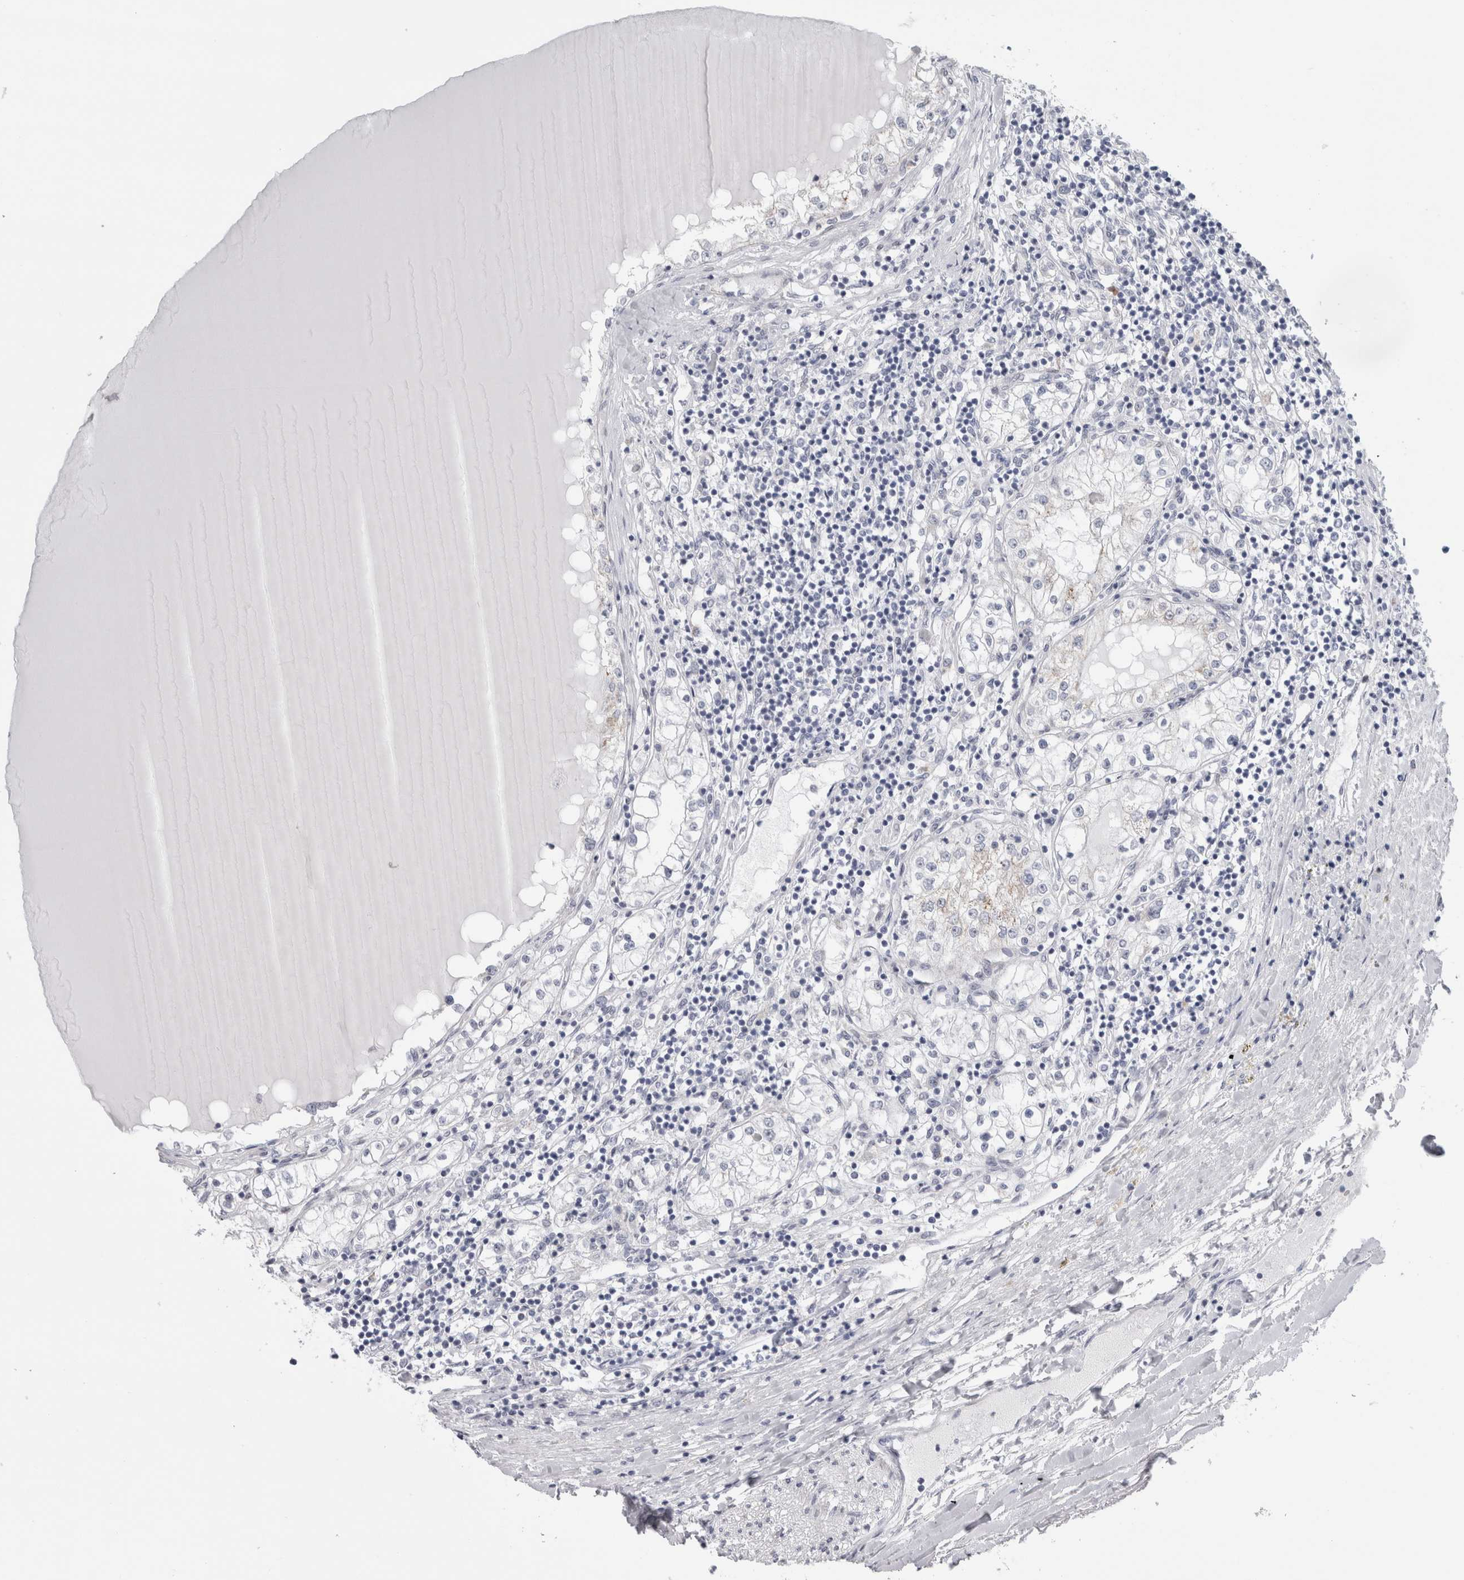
{"staining": {"intensity": "weak", "quantity": "<25%", "location": "cytoplasmic/membranous"}, "tissue": "renal cancer", "cell_type": "Tumor cells", "image_type": "cancer", "snomed": [{"axis": "morphology", "description": "Adenocarcinoma, NOS"}, {"axis": "topography", "description": "Kidney"}], "caption": "Tumor cells are negative for protein expression in human renal cancer (adenocarcinoma).", "gene": "PLIN1", "patient": {"sex": "male", "age": 68}}